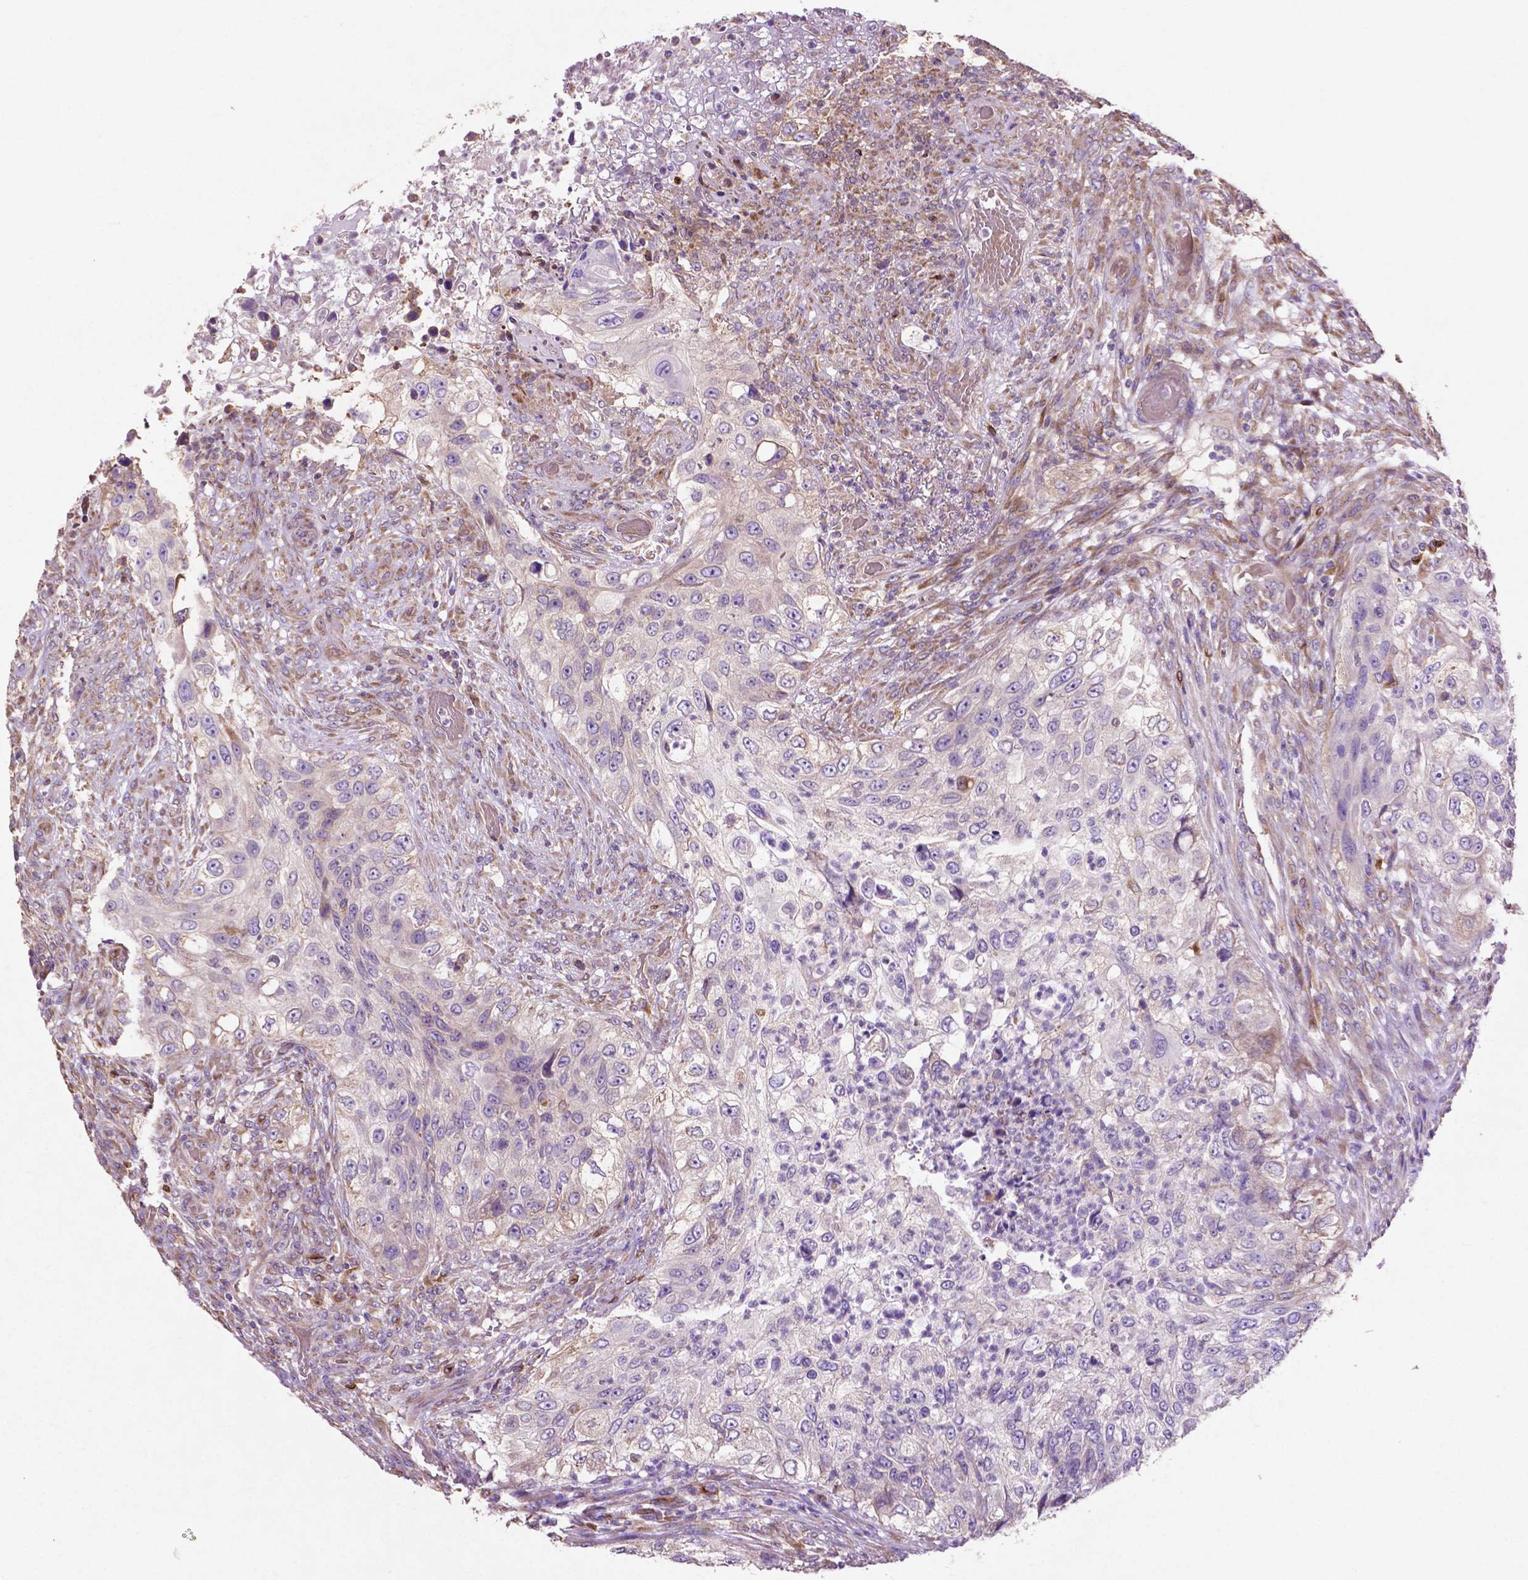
{"staining": {"intensity": "negative", "quantity": "none", "location": "none"}, "tissue": "urothelial cancer", "cell_type": "Tumor cells", "image_type": "cancer", "snomed": [{"axis": "morphology", "description": "Urothelial carcinoma, High grade"}, {"axis": "topography", "description": "Urinary bladder"}], "caption": "The histopathology image exhibits no significant positivity in tumor cells of high-grade urothelial carcinoma.", "gene": "MBTPS1", "patient": {"sex": "female", "age": 60}}